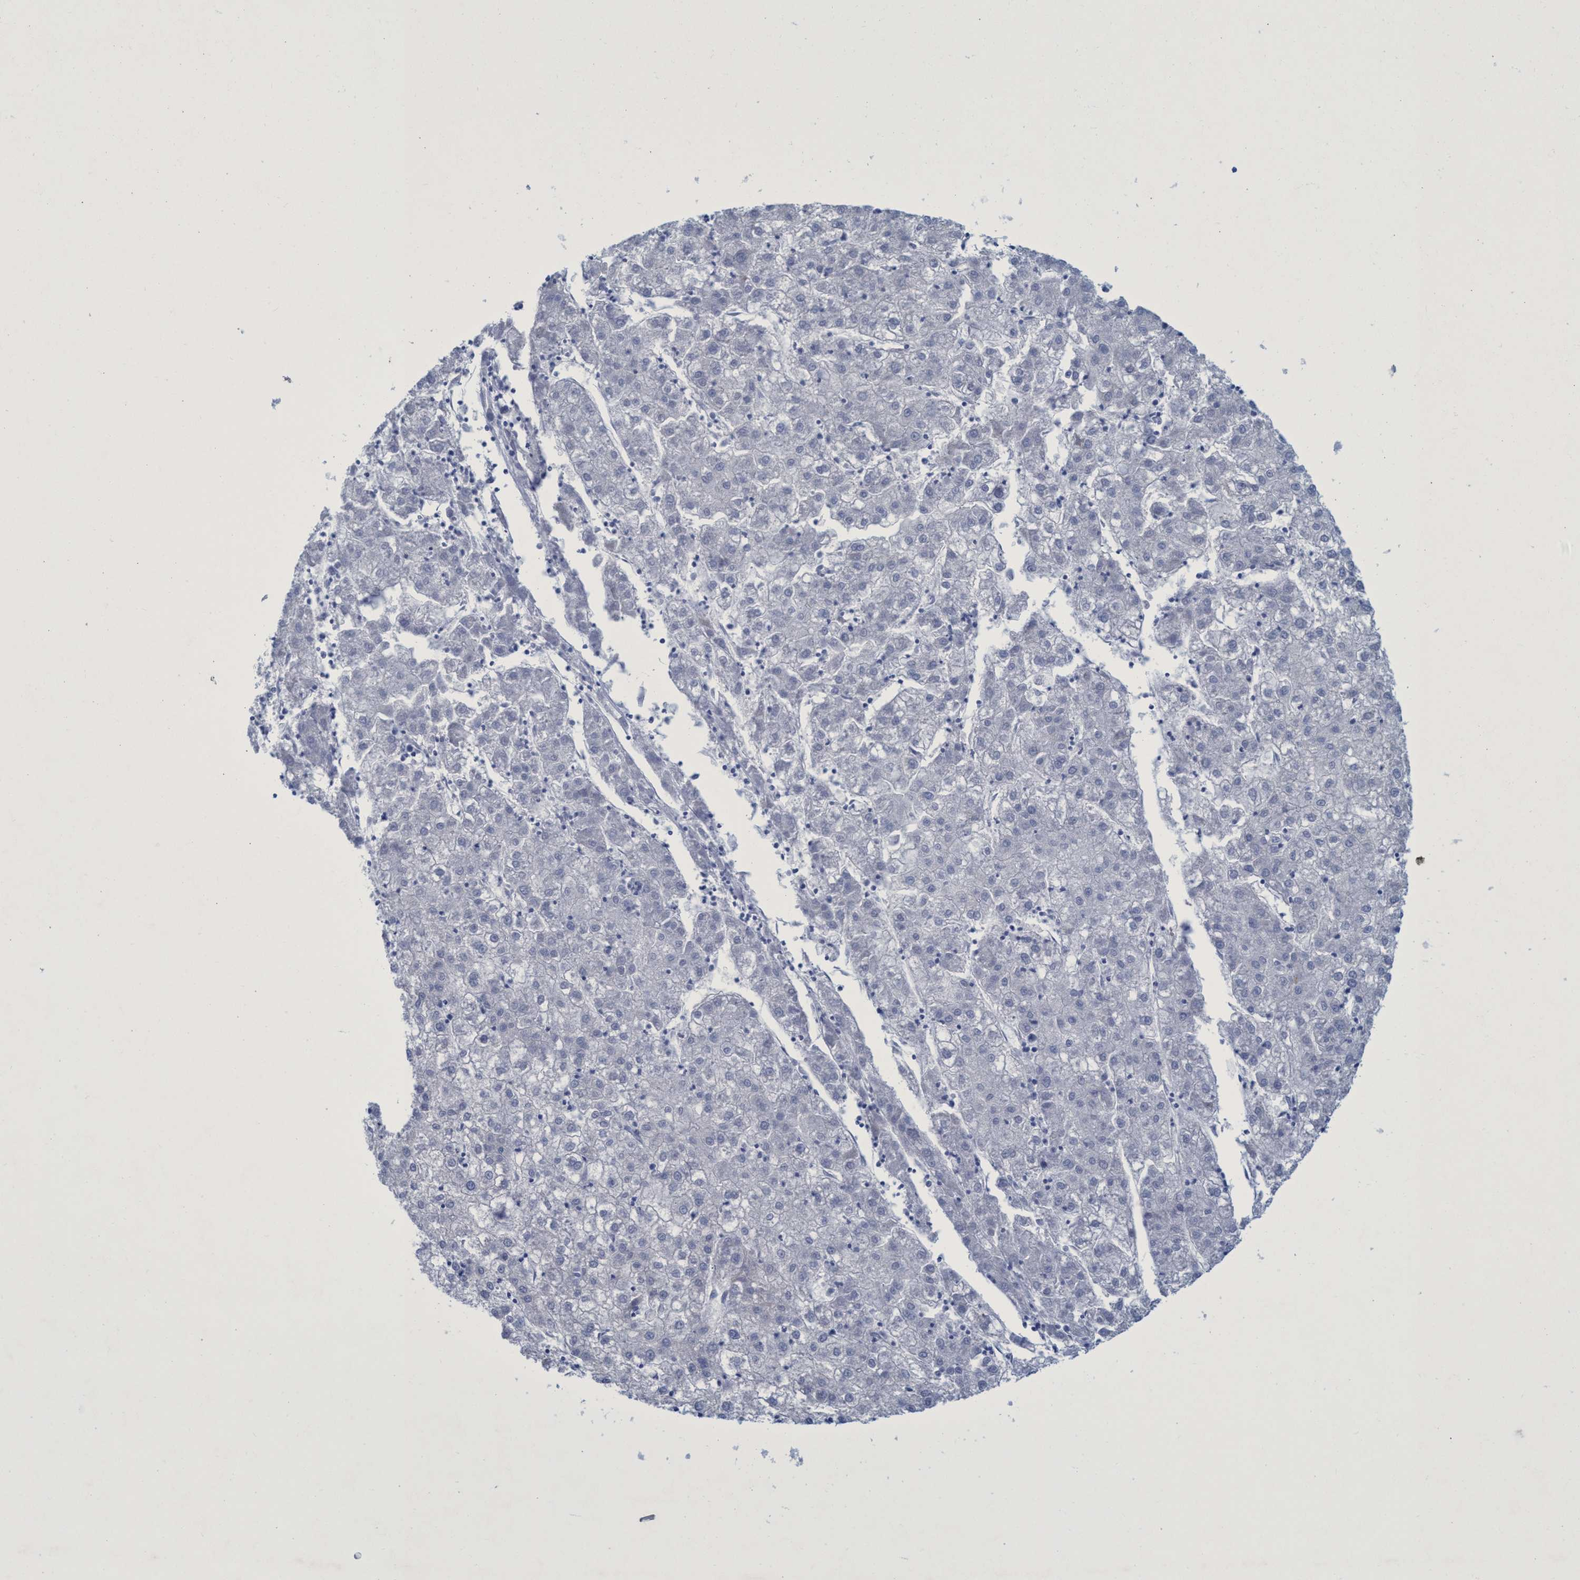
{"staining": {"intensity": "negative", "quantity": "none", "location": "none"}, "tissue": "liver cancer", "cell_type": "Tumor cells", "image_type": "cancer", "snomed": [{"axis": "morphology", "description": "Carcinoma, Hepatocellular, NOS"}, {"axis": "topography", "description": "Liver"}], "caption": "IHC image of human liver cancer (hepatocellular carcinoma) stained for a protein (brown), which reveals no staining in tumor cells. (Stains: DAB (3,3'-diaminobenzidine) IHC with hematoxylin counter stain, Microscopy: brightfield microscopy at high magnification).", "gene": "R3HCC1", "patient": {"sex": "male", "age": 72}}